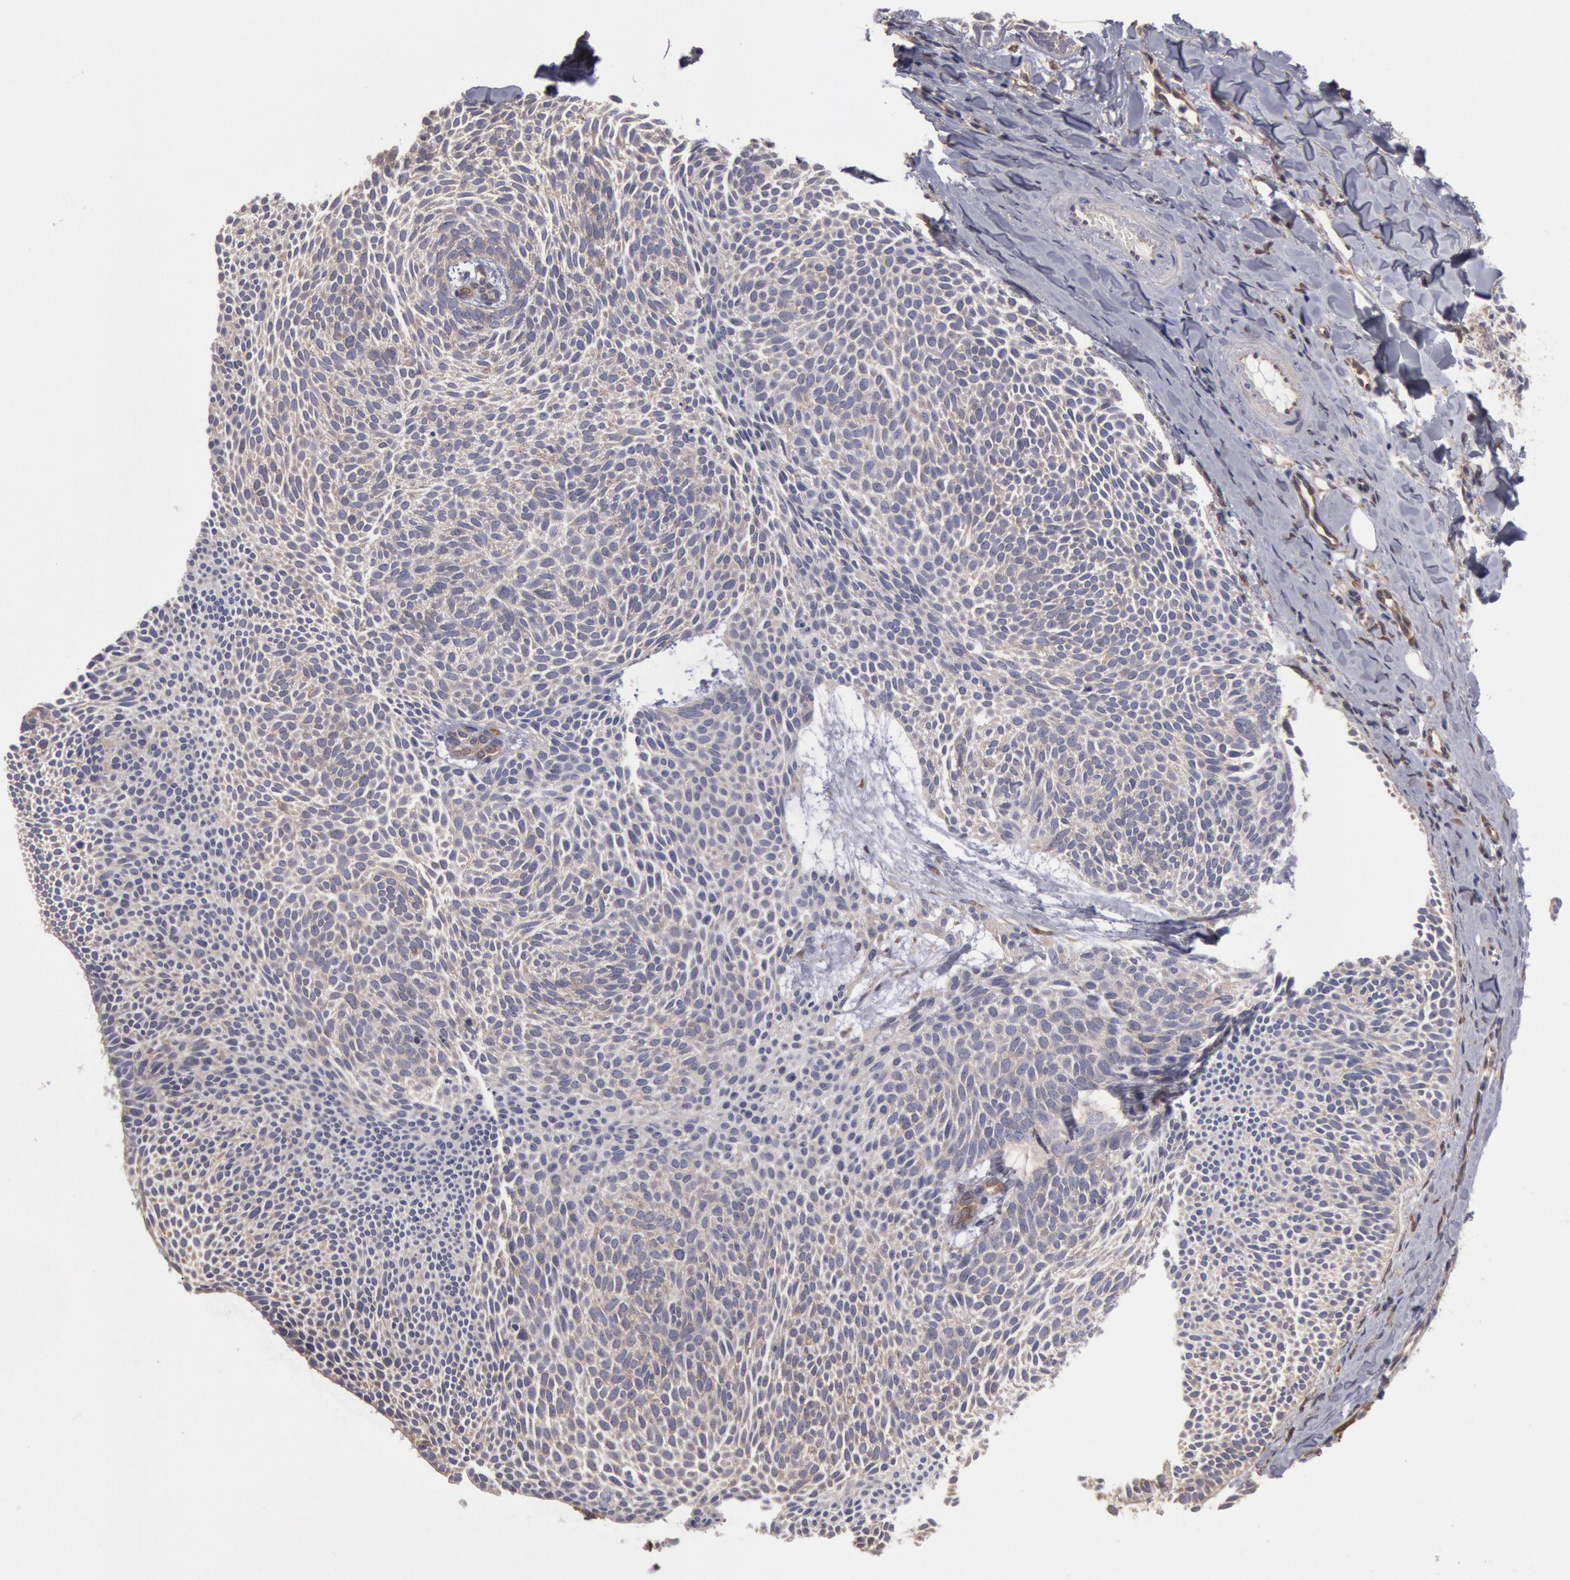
{"staining": {"intensity": "weak", "quantity": "25%-75%", "location": "cytoplasmic/membranous"}, "tissue": "skin cancer", "cell_type": "Tumor cells", "image_type": "cancer", "snomed": [{"axis": "morphology", "description": "Basal cell carcinoma"}, {"axis": "topography", "description": "Skin"}], "caption": "A low amount of weak cytoplasmic/membranous positivity is seen in about 25%-75% of tumor cells in skin cancer tissue.", "gene": "CCDC50", "patient": {"sex": "male", "age": 84}}